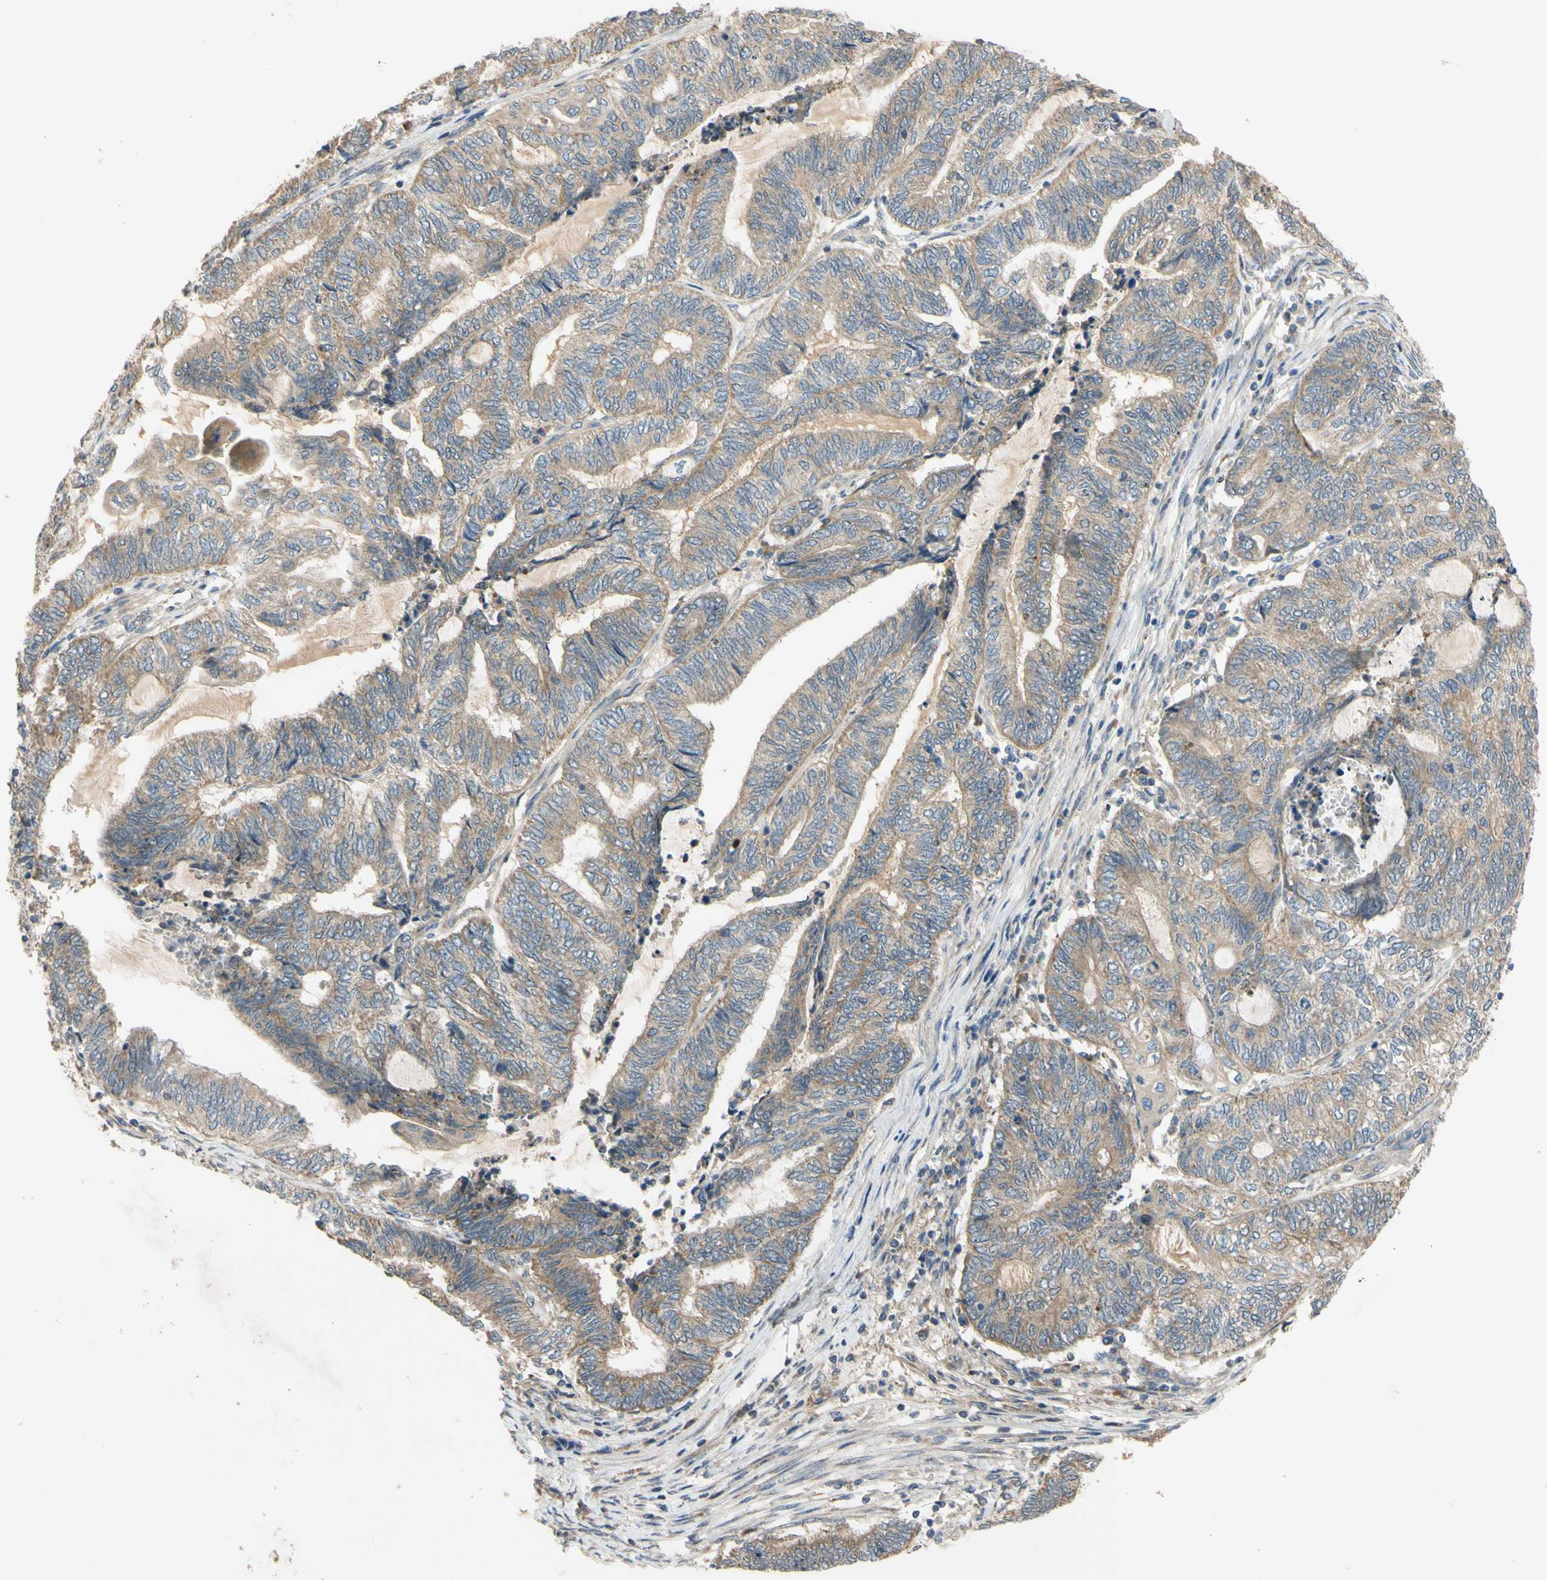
{"staining": {"intensity": "moderate", "quantity": ">75%", "location": "cytoplasmic/membranous"}, "tissue": "endometrial cancer", "cell_type": "Tumor cells", "image_type": "cancer", "snomed": [{"axis": "morphology", "description": "Adenocarcinoma, NOS"}, {"axis": "topography", "description": "Uterus"}, {"axis": "topography", "description": "Endometrium"}], "caption": "An image showing moderate cytoplasmic/membranous staining in about >75% of tumor cells in endometrial cancer (adenocarcinoma), as visualized by brown immunohistochemical staining.", "gene": "MBTPS2", "patient": {"sex": "female", "age": 70}}